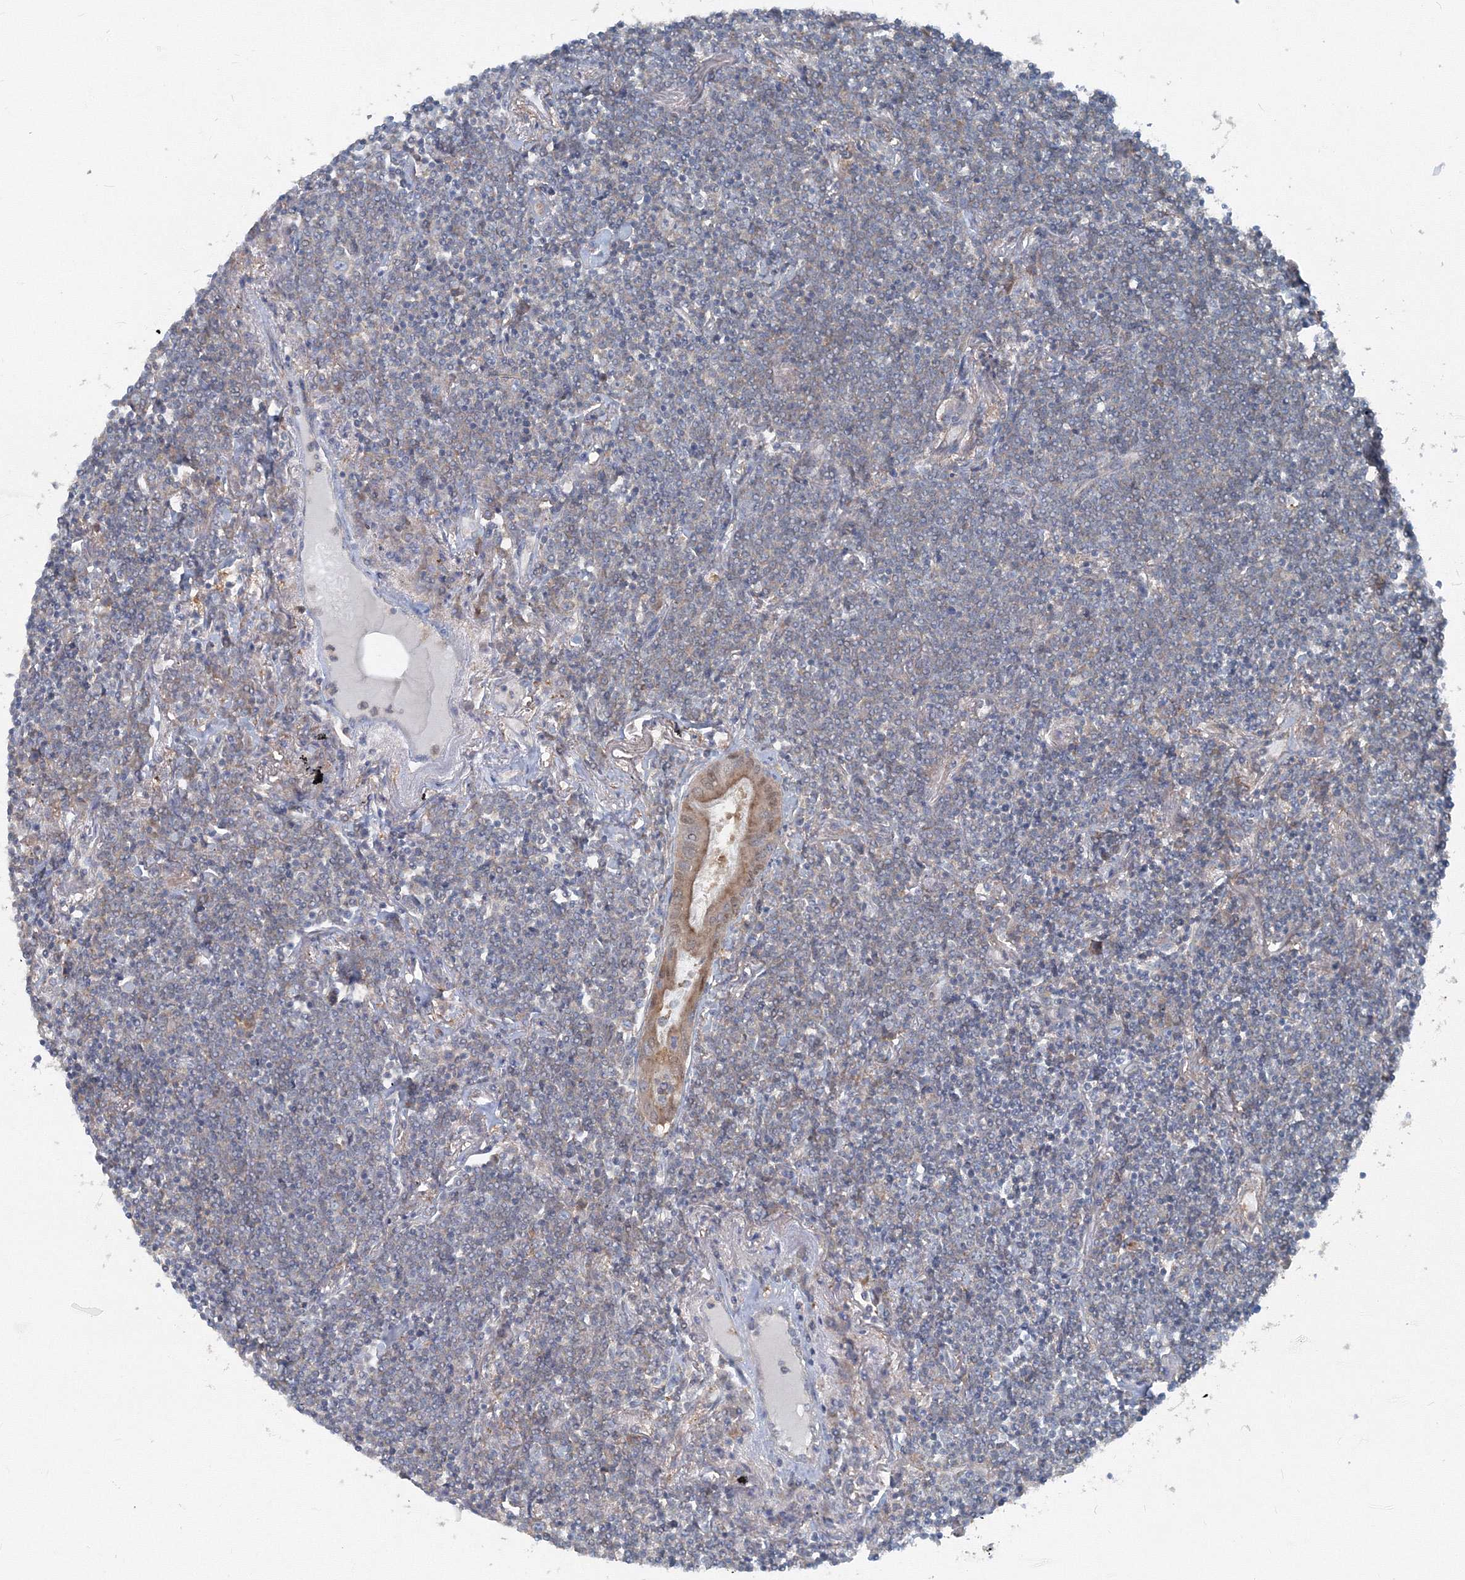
{"staining": {"intensity": "negative", "quantity": "none", "location": "none"}, "tissue": "lymphoma", "cell_type": "Tumor cells", "image_type": "cancer", "snomed": [{"axis": "morphology", "description": "Malignant lymphoma, non-Hodgkin's type, Low grade"}, {"axis": "topography", "description": "Lung"}], "caption": "A high-resolution micrograph shows immunohistochemistry (IHC) staining of low-grade malignant lymphoma, non-Hodgkin's type, which reveals no significant expression in tumor cells. Nuclei are stained in blue.", "gene": "TPRKB", "patient": {"sex": "female", "age": 71}}